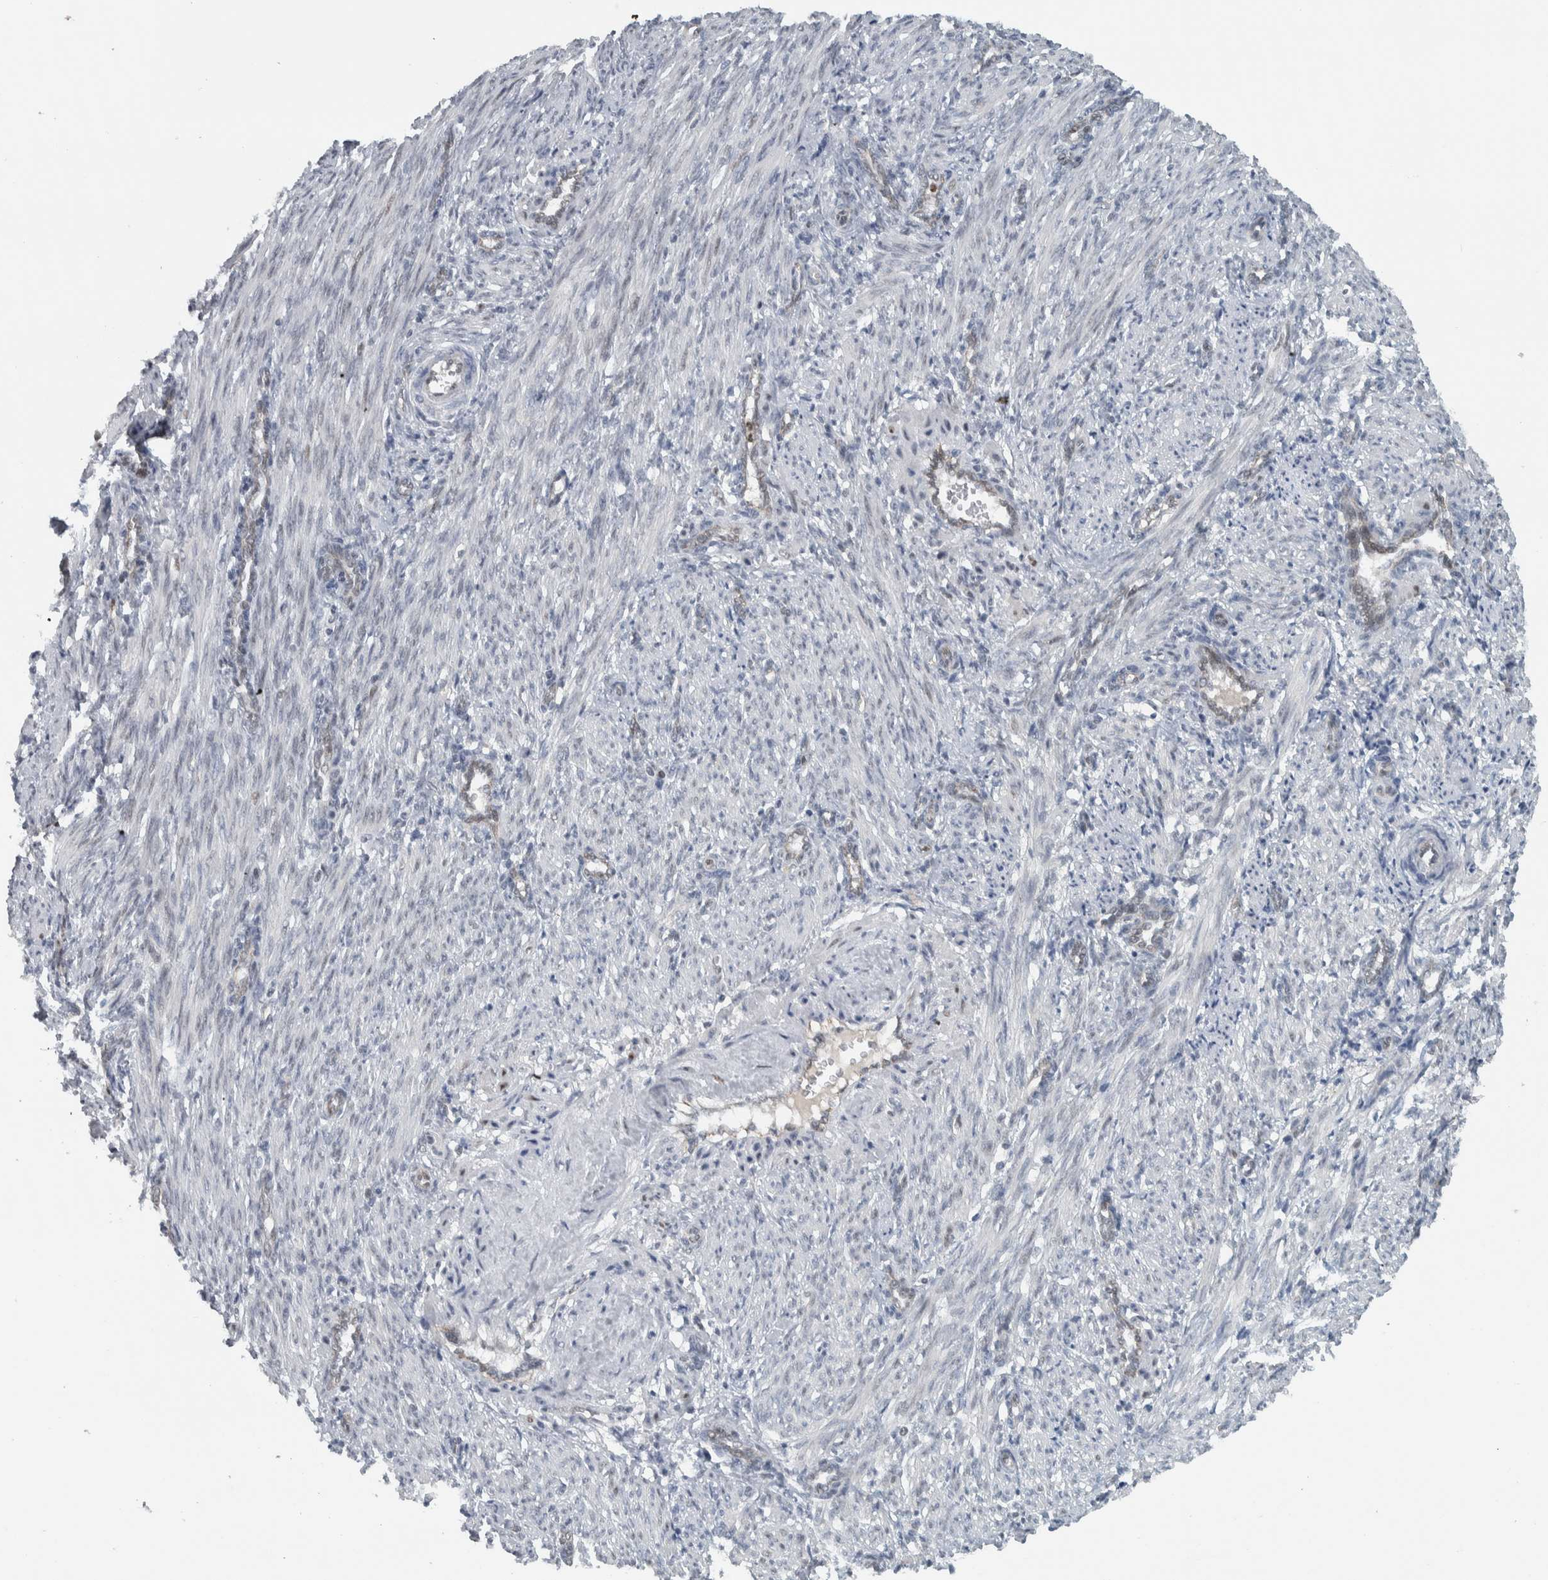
{"staining": {"intensity": "negative", "quantity": "none", "location": "none"}, "tissue": "smooth muscle", "cell_type": "Smooth muscle cells", "image_type": "normal", "snomed": [{"axis": "morphology", "description": "Normal tissue, NOS"}, {"axis": "topography", "description": "Endometrium"}], "caption": "Immunohistochemistry (IHC) photomicrograph of benign smooth muscle: human smooth muscle stained with DAB shows no significant protein staining in smooth muscle cells.", "gene": "ADPRM", "patient": {"sex": "female", "age": 33}}